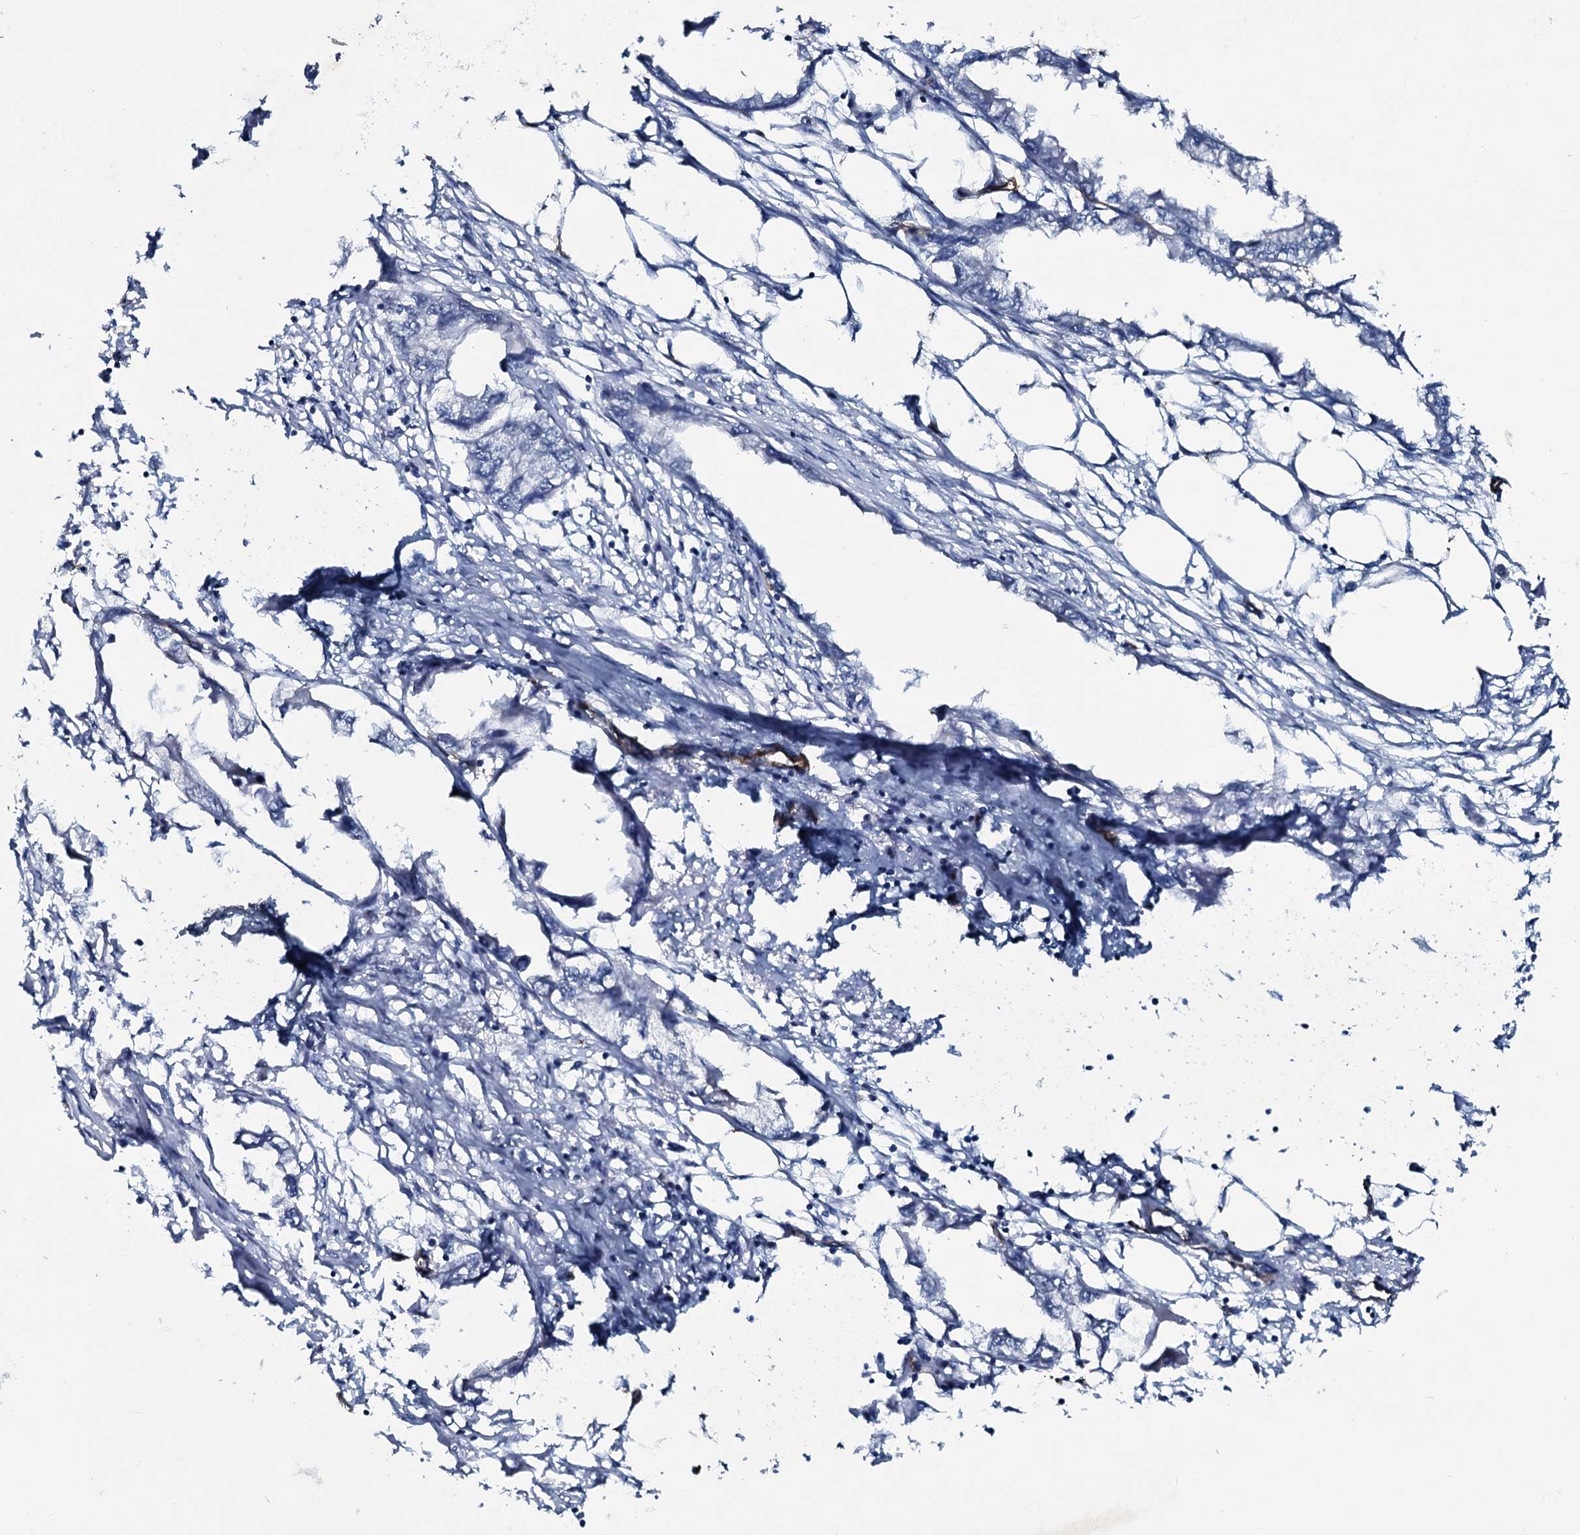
{"staining": {"intensity": "negative", "quantity": "none", "location": "none"}, "tissue": "endometrial cancer", "cell_type": "Tumor cells", "image_type": "cancer", "snomed": [{"axis": "morphology", "description": "Adenocarcinoma, NOS"}, {"axis": "morphology", "description": "Adenocarcinoma, metastatic, NOS"}, {"axis": "topography", "description": "Adipose tissue"}, {"axis": "topography", "description": "Endometrium"}], "caption": "Immunohistochemistry (IHC) photomicrograph of metastatic adenocarcinoma (endometrial) stained for a protein (brown), which exhibits no staining in tumor cells.", "gene": "CLEC14A", "patient": {"sex": "female", "age": 67}}